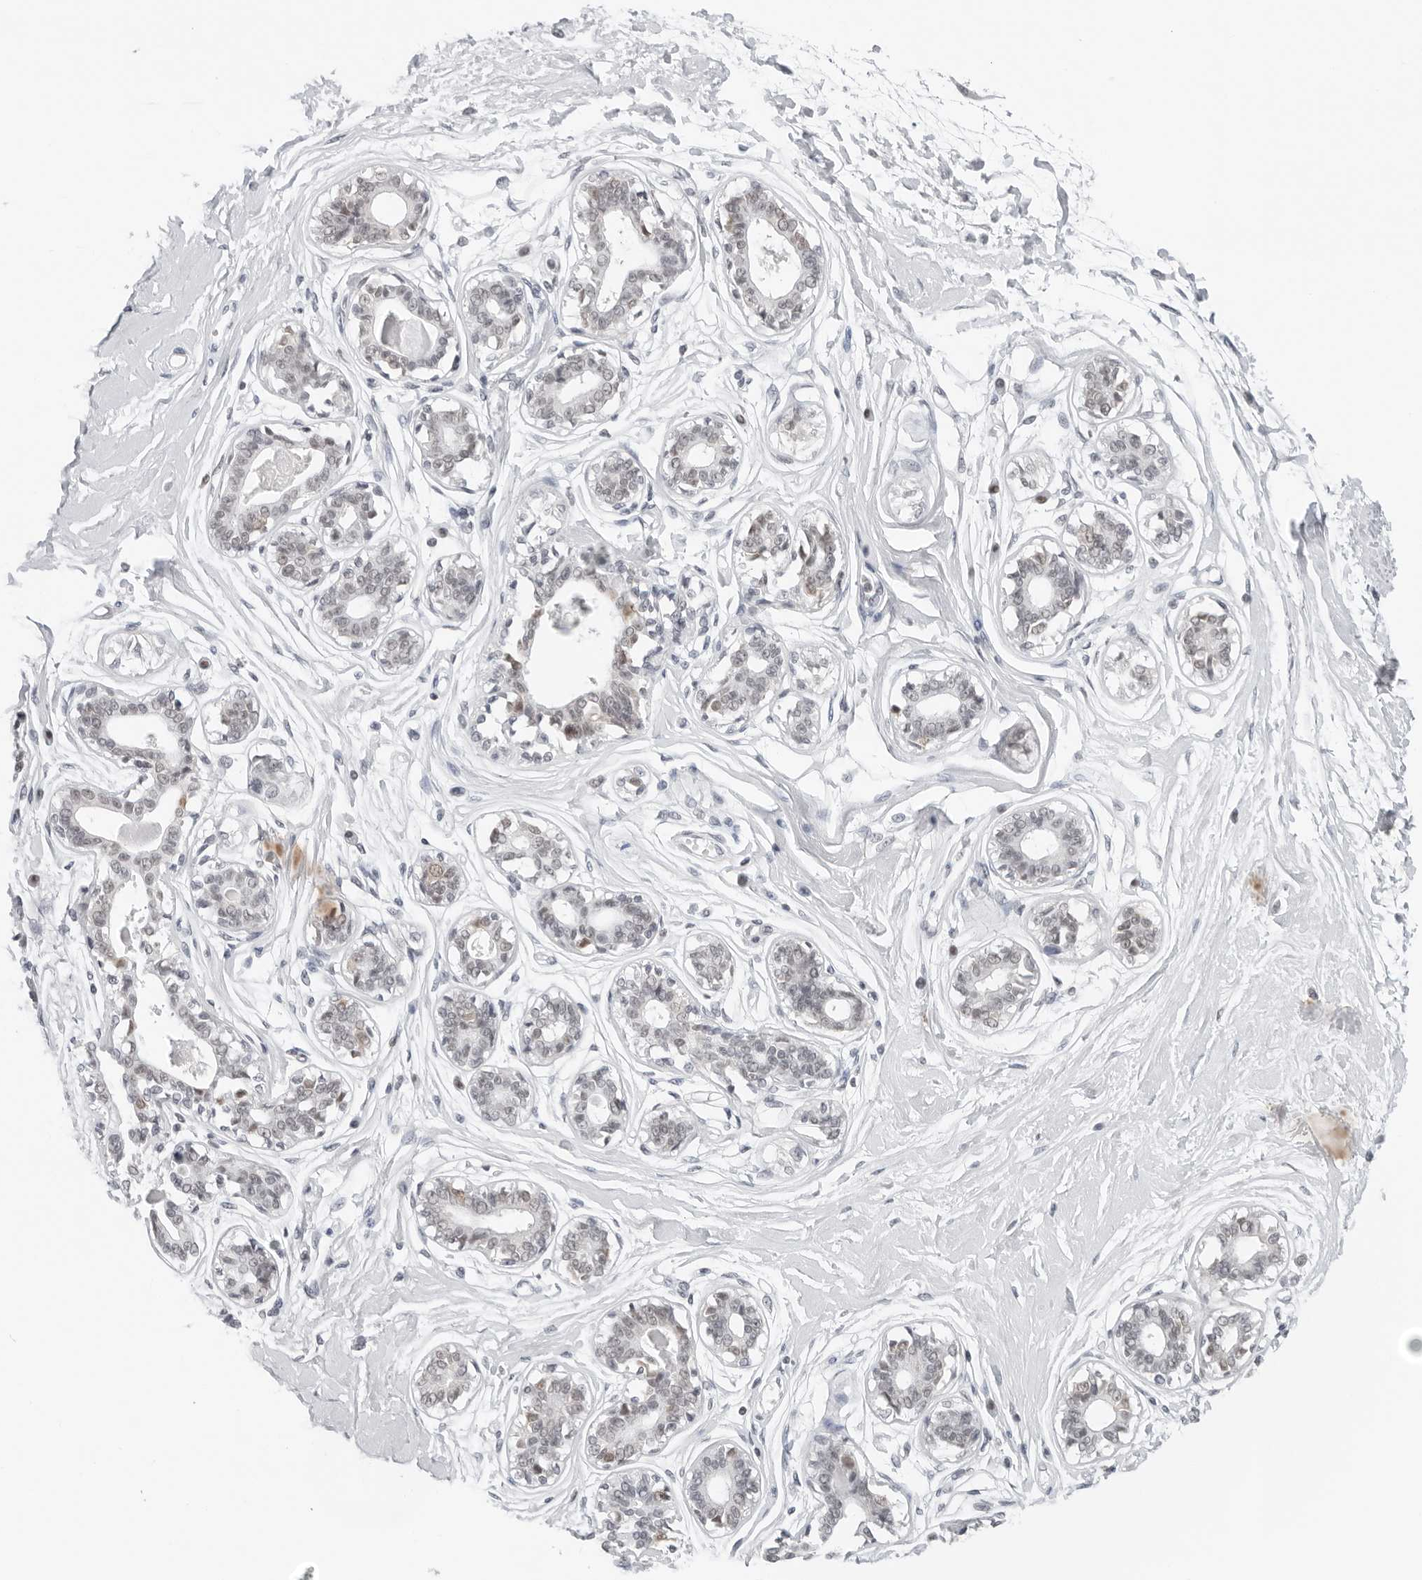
{"staining": {"intensity": "negative", "quantity": "none", "location": "none"}, "tissue": "breast", "cell_type": "Adipocytes", "image_type": "normal", "snomed": [{"axis": "morphology", "description": "Normal tissue, NOS"}, {"axis": "topography", "description": "Breast"}], "caption": "This is a micrograph of immunohistochemistry (IHC) staining of normal breast, which shows no expression in adipocytes. (Brightfield microscopy of DAB IHC at high magnification).", "gene": "FLG2", "patient": {"sex": "female", "age": 45}}